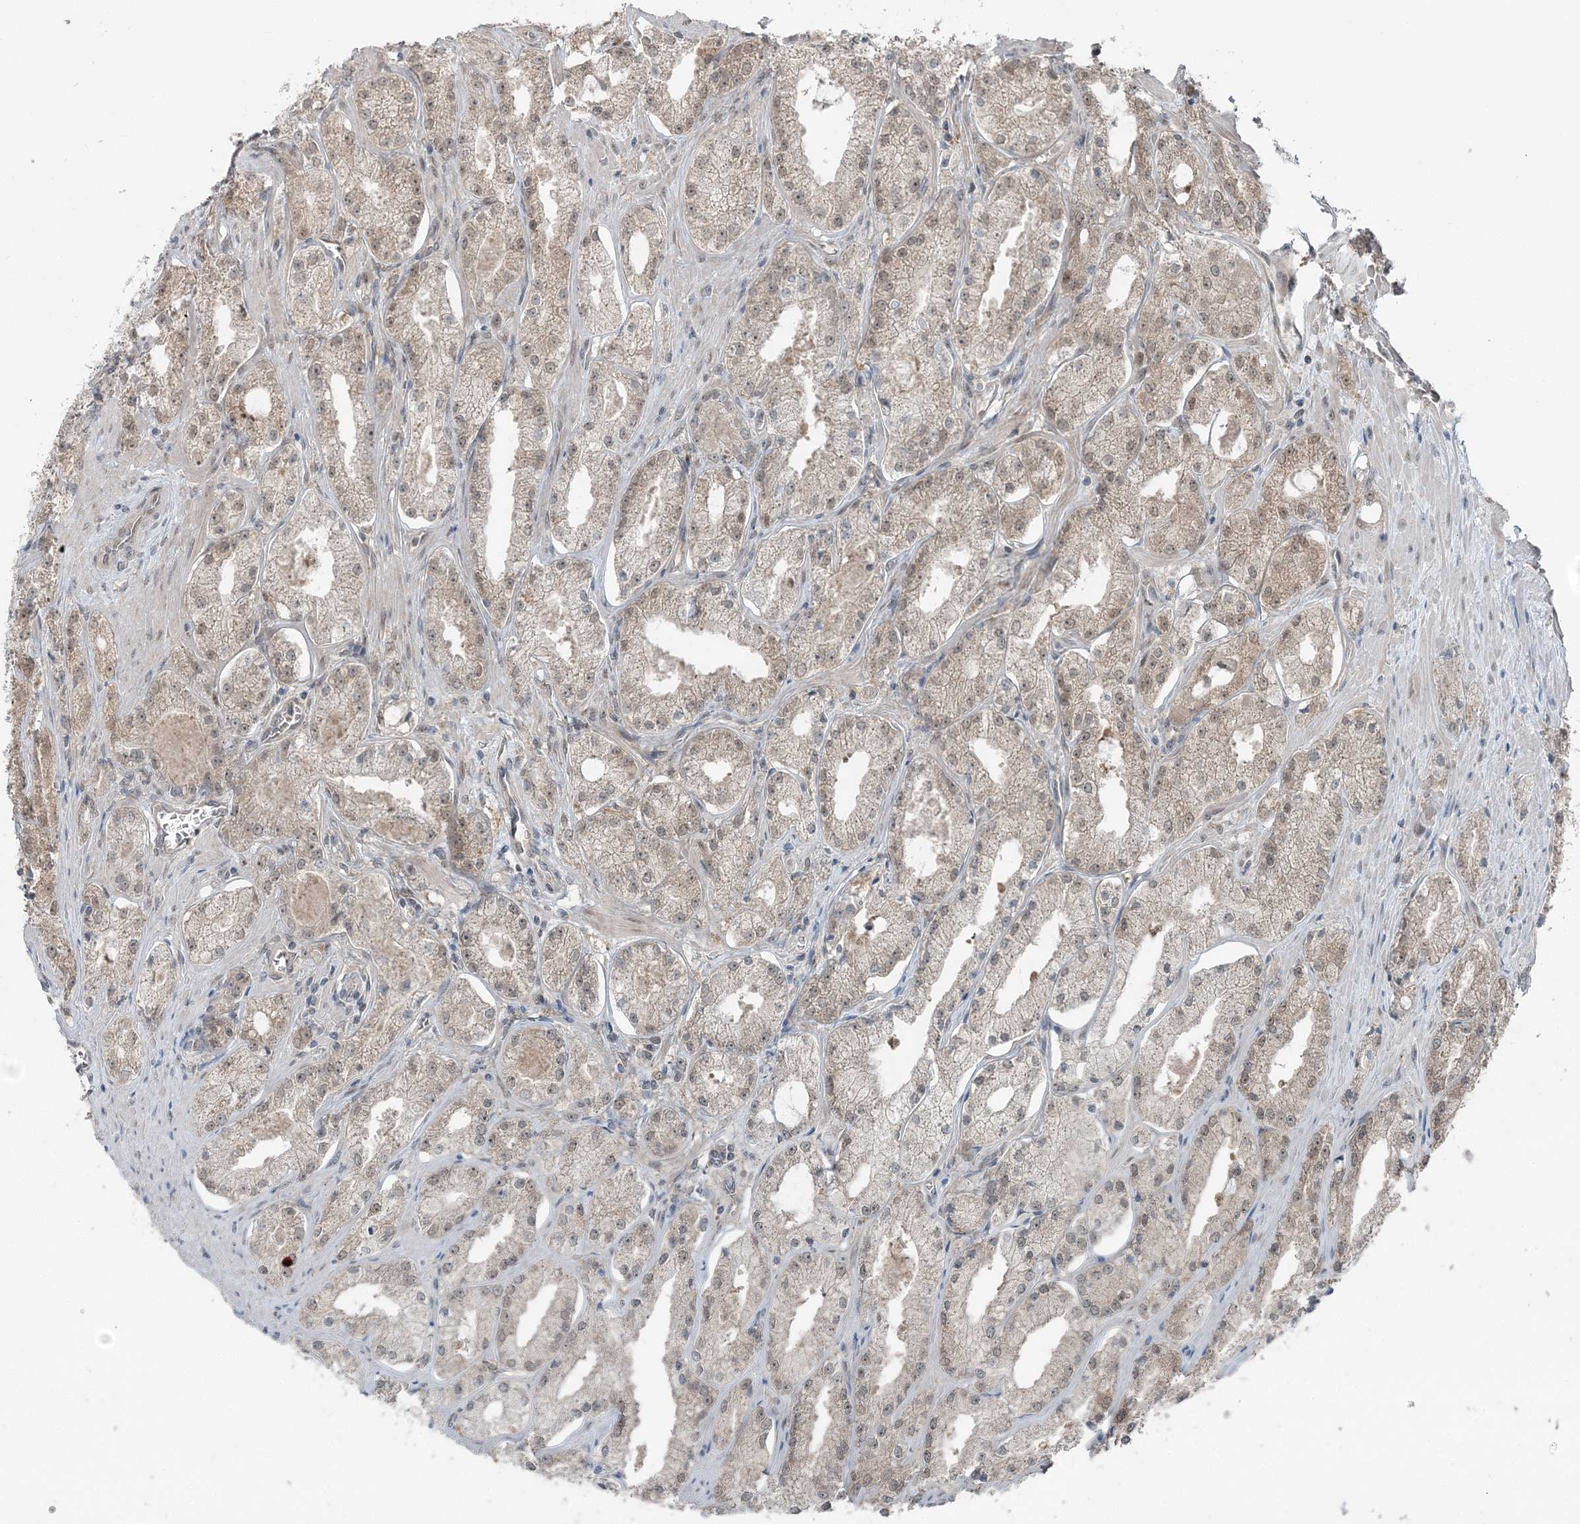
{"staining": {"intensity": "weak", "quantity": ">75%", "location": "cytoplasmic/membranous,nuclear"}, "tissue": "prostate cancer", "cell_type": "Tumor cells", "image_type": "cancer", "snomed": [{"axis": "morphology", "description": "Adenocarcinoma, Low grade"}, {"axis": "topography", "description": "Prostate"}], "caption": "Protein positivity by immunohistochemistry reveals weak cytoplasmic/membranous and nuclear staining in approximately >75% of tumor cells in prostate cancer (low-grade adenocarcinoma).", "gene": "FBXL17", "patient": {"sex": "male", "age": 69}}